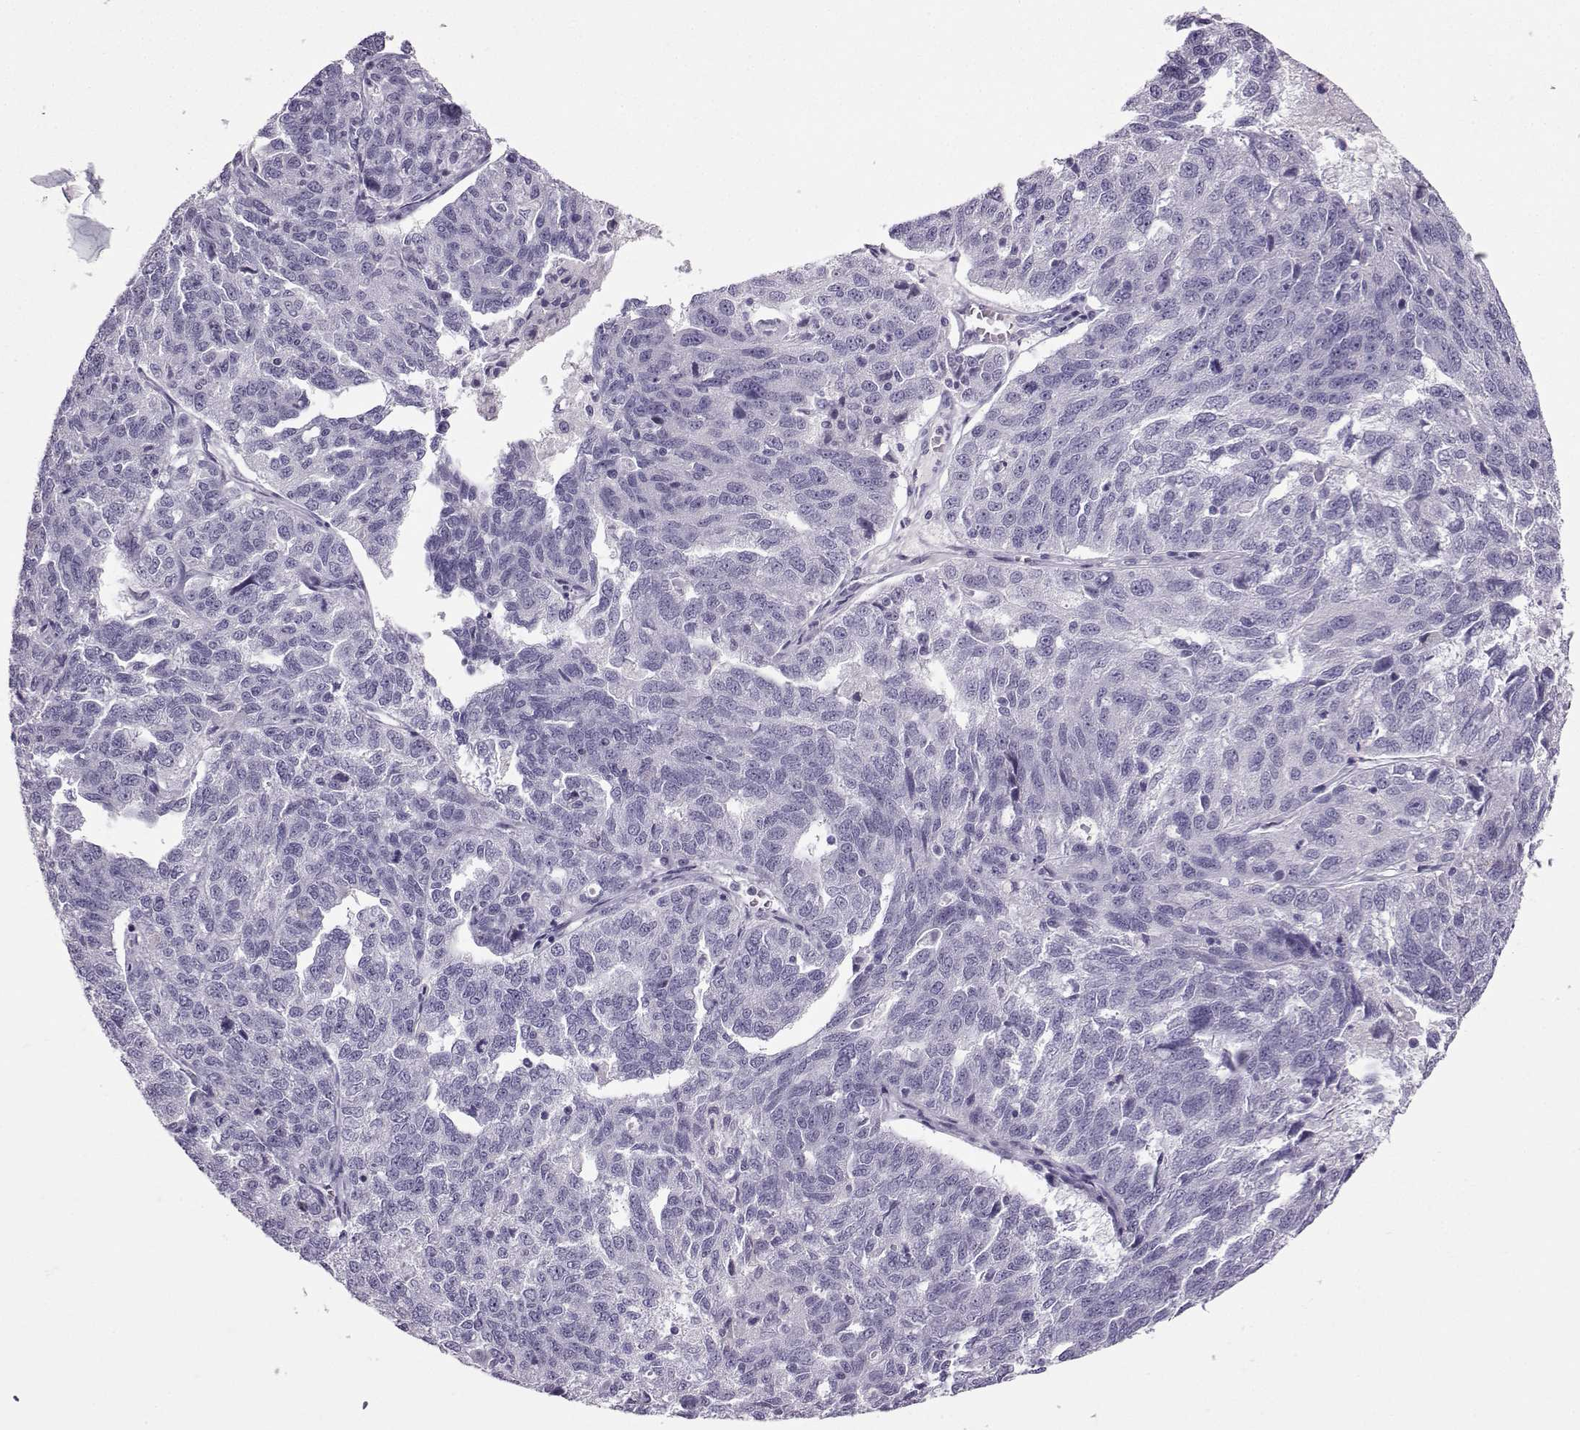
{"staining": {"intensity": "negative", "quantity": "none", "location": "none"}, "tissue": "ovarian cancer", "cell_type": "Tumor cells", "image_type": "cancer", "snomed": [{"axis": "morphology", "description": "Cystadenocarcinoma, serous, NOS"}, {"axis": "topography", "description": "Ovary"}], "caption": "Human ovarian cancer (serous cystadenocarcinoma) stained for a protein using IHC reveals no positivity in tumor cells.", "gene": "ZBTB8B", "patient": {"sex": "female", "age": 71}}